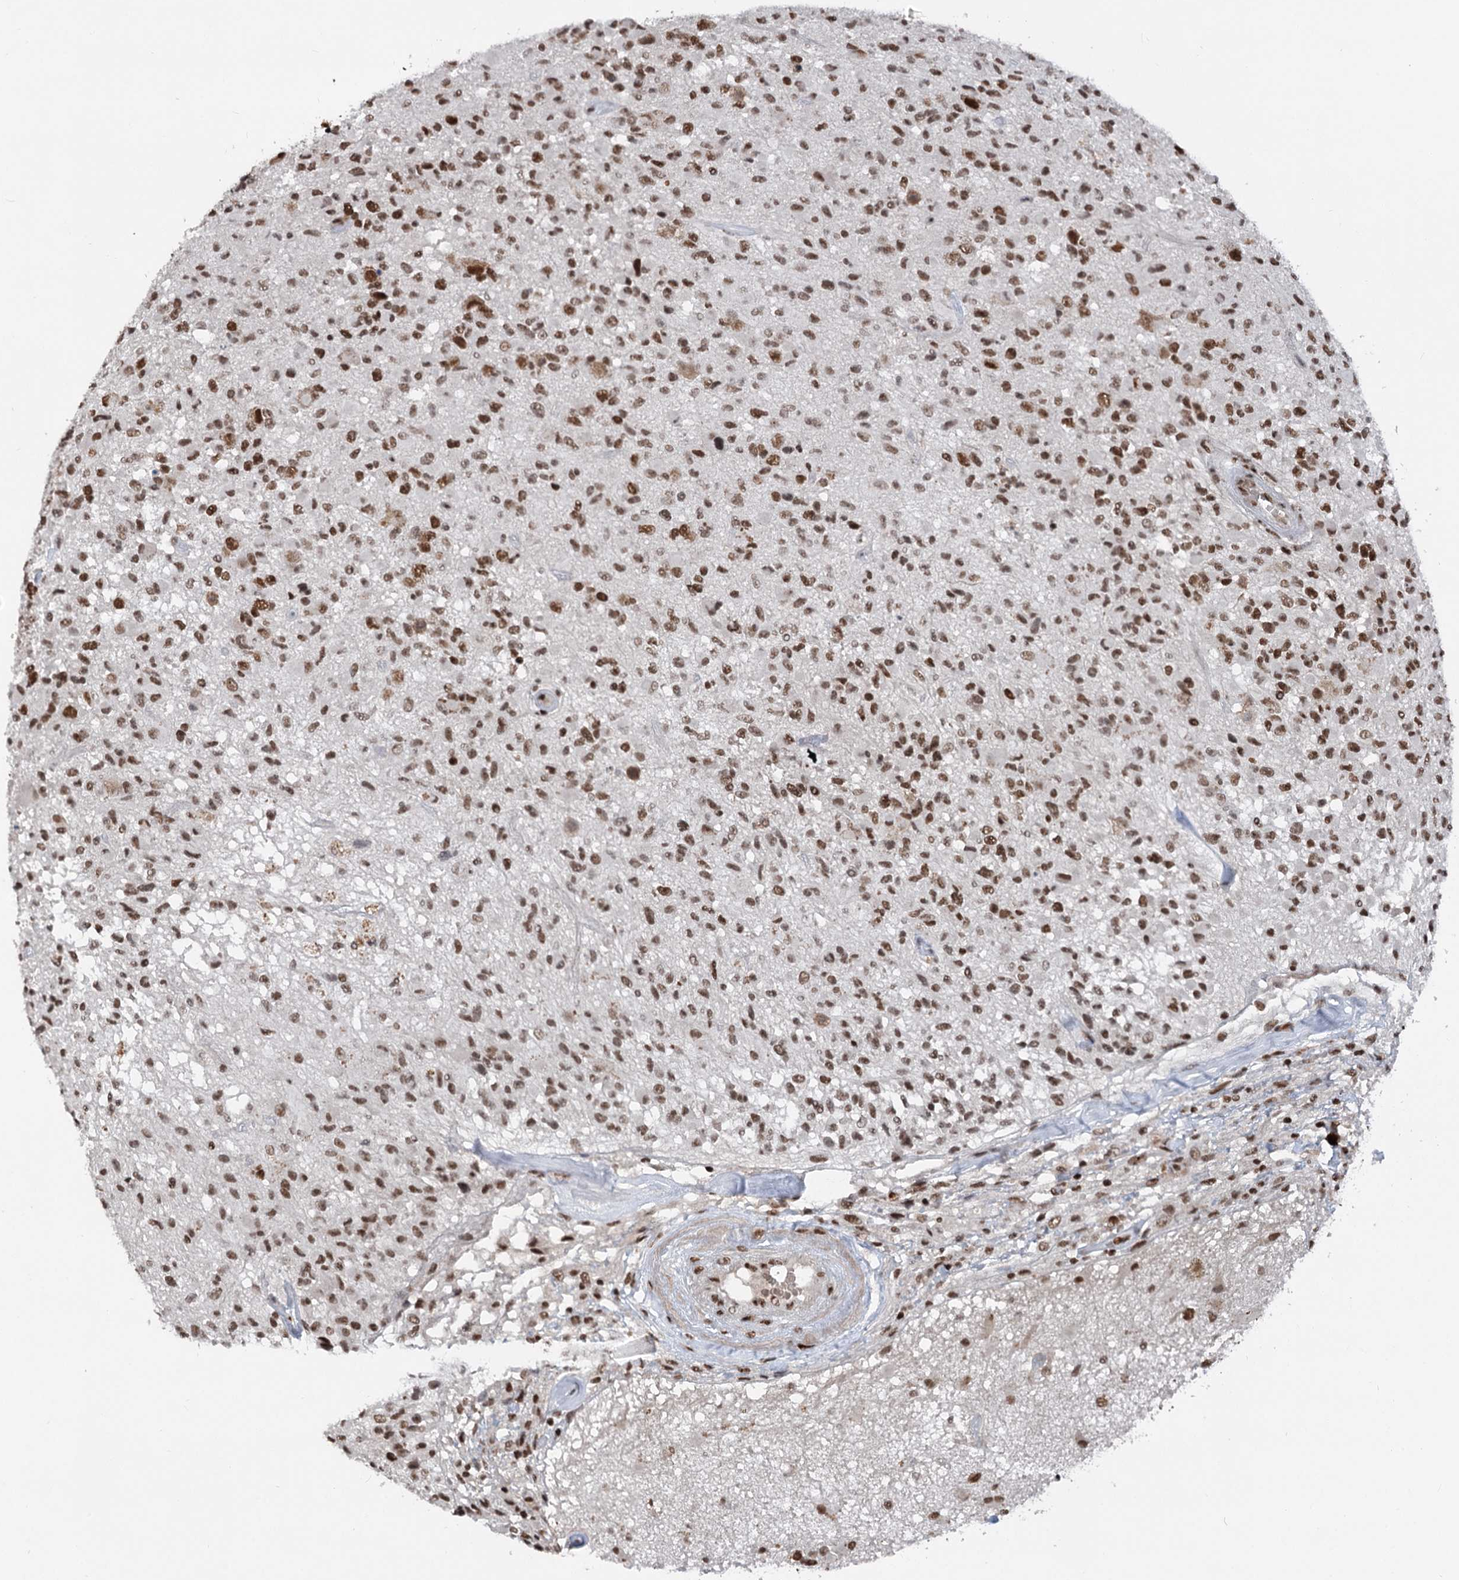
{"staining": {"intensity": "strong", "quantity": ">75%", "location": "nuclear"}, "tissue": "glioma", "cell_type": "Tumor cells", "image_type": "cancer", "snomed": [{"axis": "morphology", "description": "Glioma, malignant, High grade"}, {"axis": "morphology", "description": "Glioblastoma, NOS"}, {"axis": "topography", "description": "Brain"}], "caption": "Immunohistochemical staining of human glioma reveals strong nuclear protein positivity in approximately >75% of tumor cells. (brown staining indicates protein expression, while blue staining denotes nuclei).", "gene": "CGGBP1", "patient": {"sex": "male", "age": 60}}